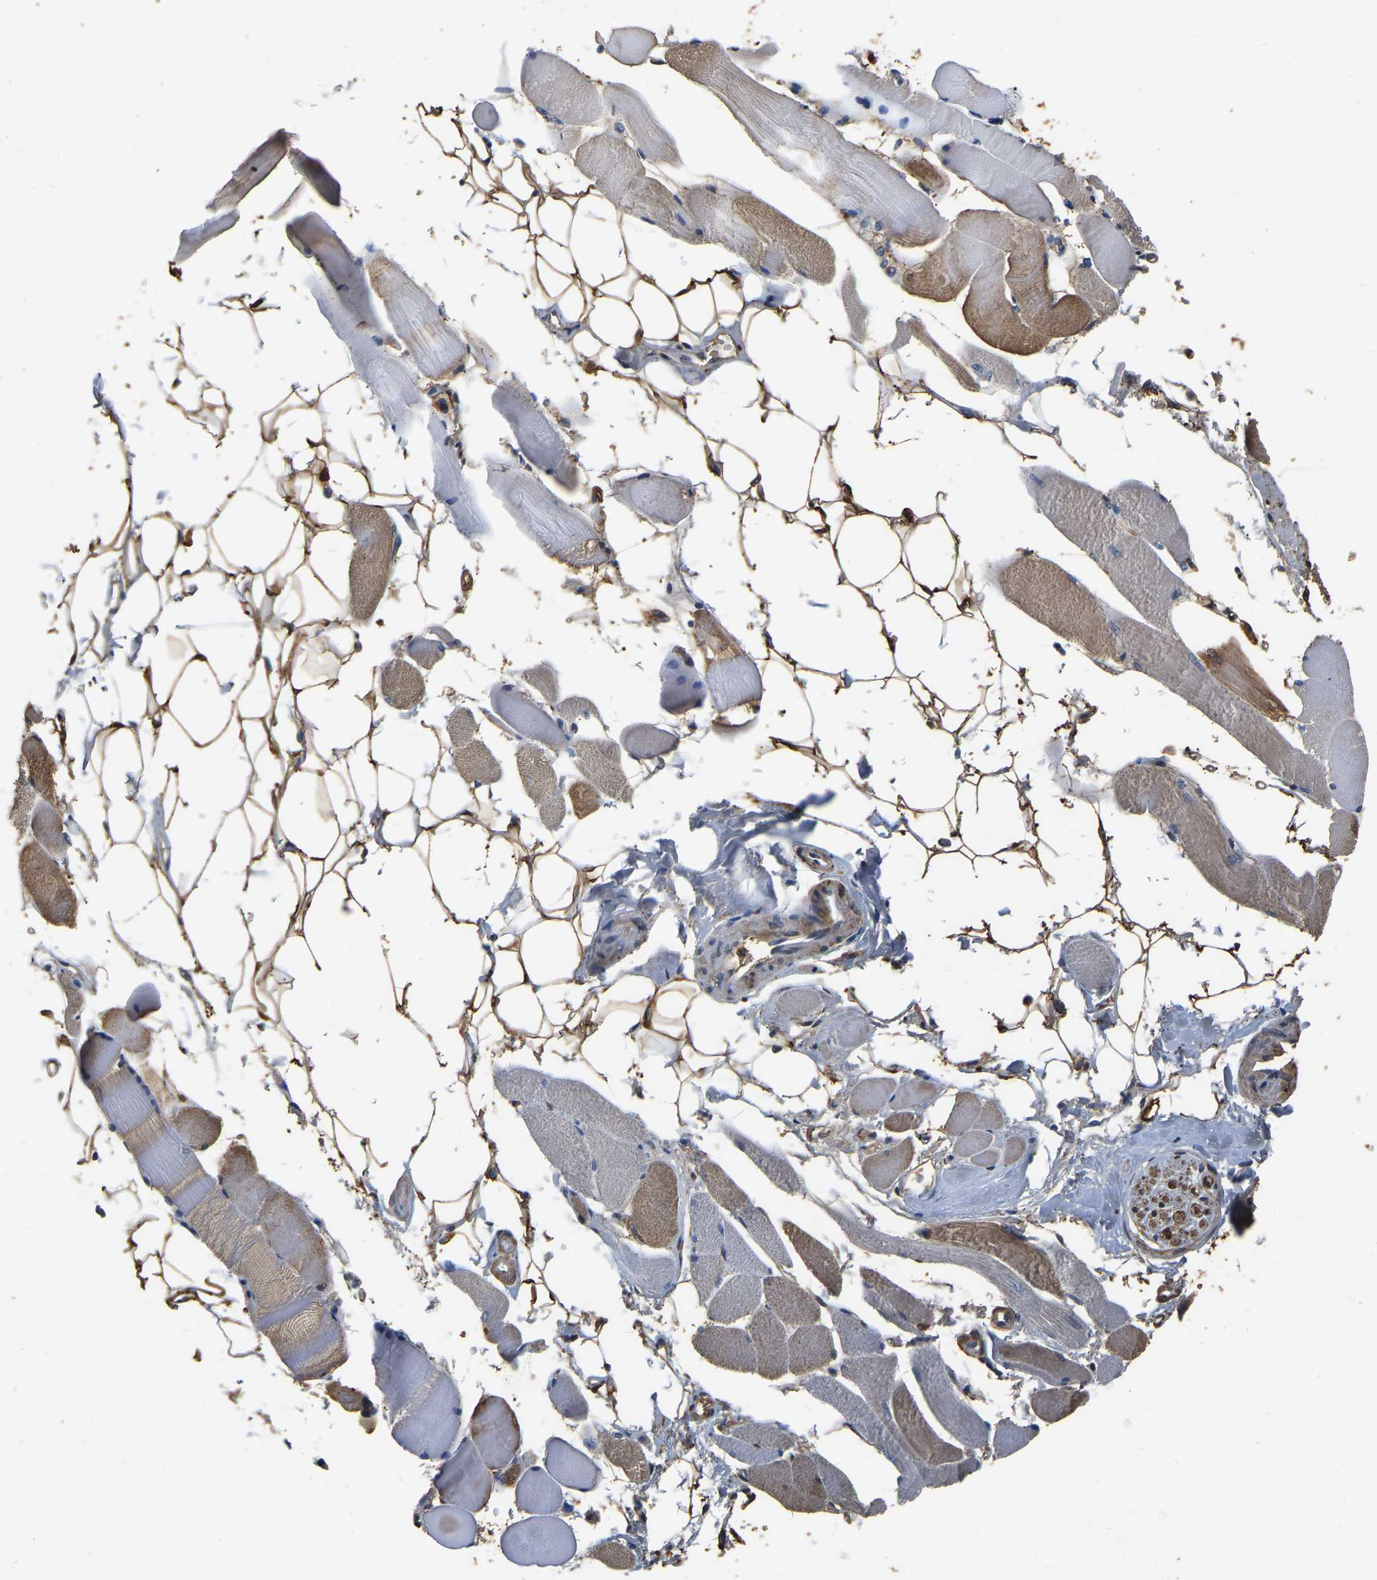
{"staining": {"intensity": "moderate", "quantity": "25%-75%", "location": "cytoplasmic/membranous"}, "tissue": "skeletal muscle", "cell_type": "Myocytes", "image_type": "normal", "snomed": [{"axis": "morphology", "description": "Normal tissue, NOS"}, {"axis": "topography", "description": "Skeletal muscle"}, {"axis": "topography", "description": "Peripheral nerve tissue"}], "caption": "Immunohistochemistry micrograph of unremarkable skeletal muscle: skeletal muscle stained using immunohistochemistry exhibits medium levels of moderate protein expression localized specifically in the cytoplasmic/membranous of myocytes, appearing as a cytoplasmic/membranous brown color.", "gene": "LDHB", "patient": {"sex": "female", "age": 84}}